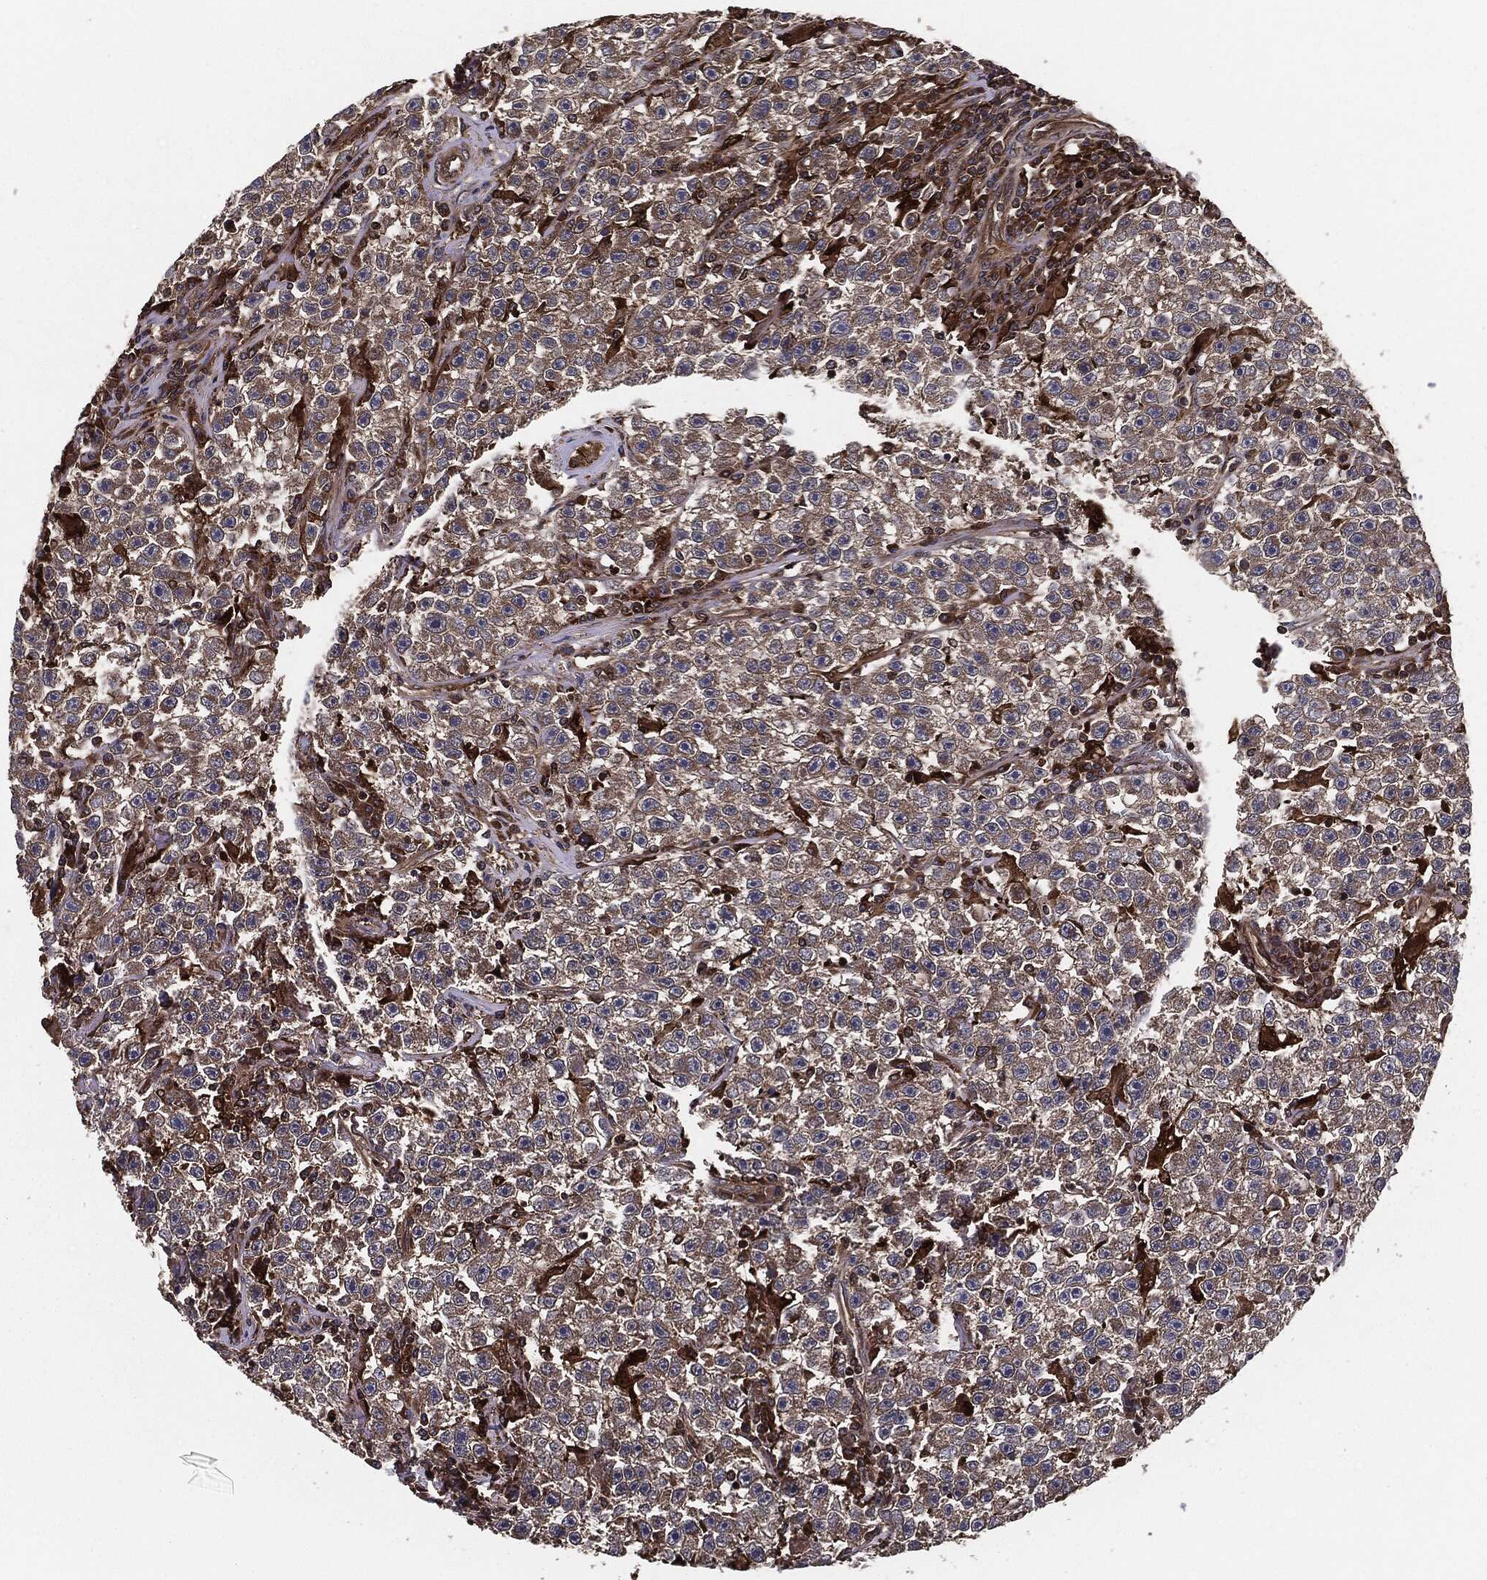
{"staining": {"intensity": "weak", "quantity": ">75%", "location": "cytoplasmic/membranous"}, "tissue": "testis cancer", "cell_type": "Tumor cells", "image_type": "cancer", "snomed": [{"axis": "morphology", "description": "Seminoma, NOS"}, {"axis": "topography", "description": "Testis"}], "caption": "A high-resolution photomicrograph shows immunohistochemistry (IHC) staining of seminoma (testis), which reveals weak cytoplasmic/membranous staining in approximately >75% of tumor cells.", "gene": "RAP1GDS1", "patient": {"sex": "male", "age": 22}}